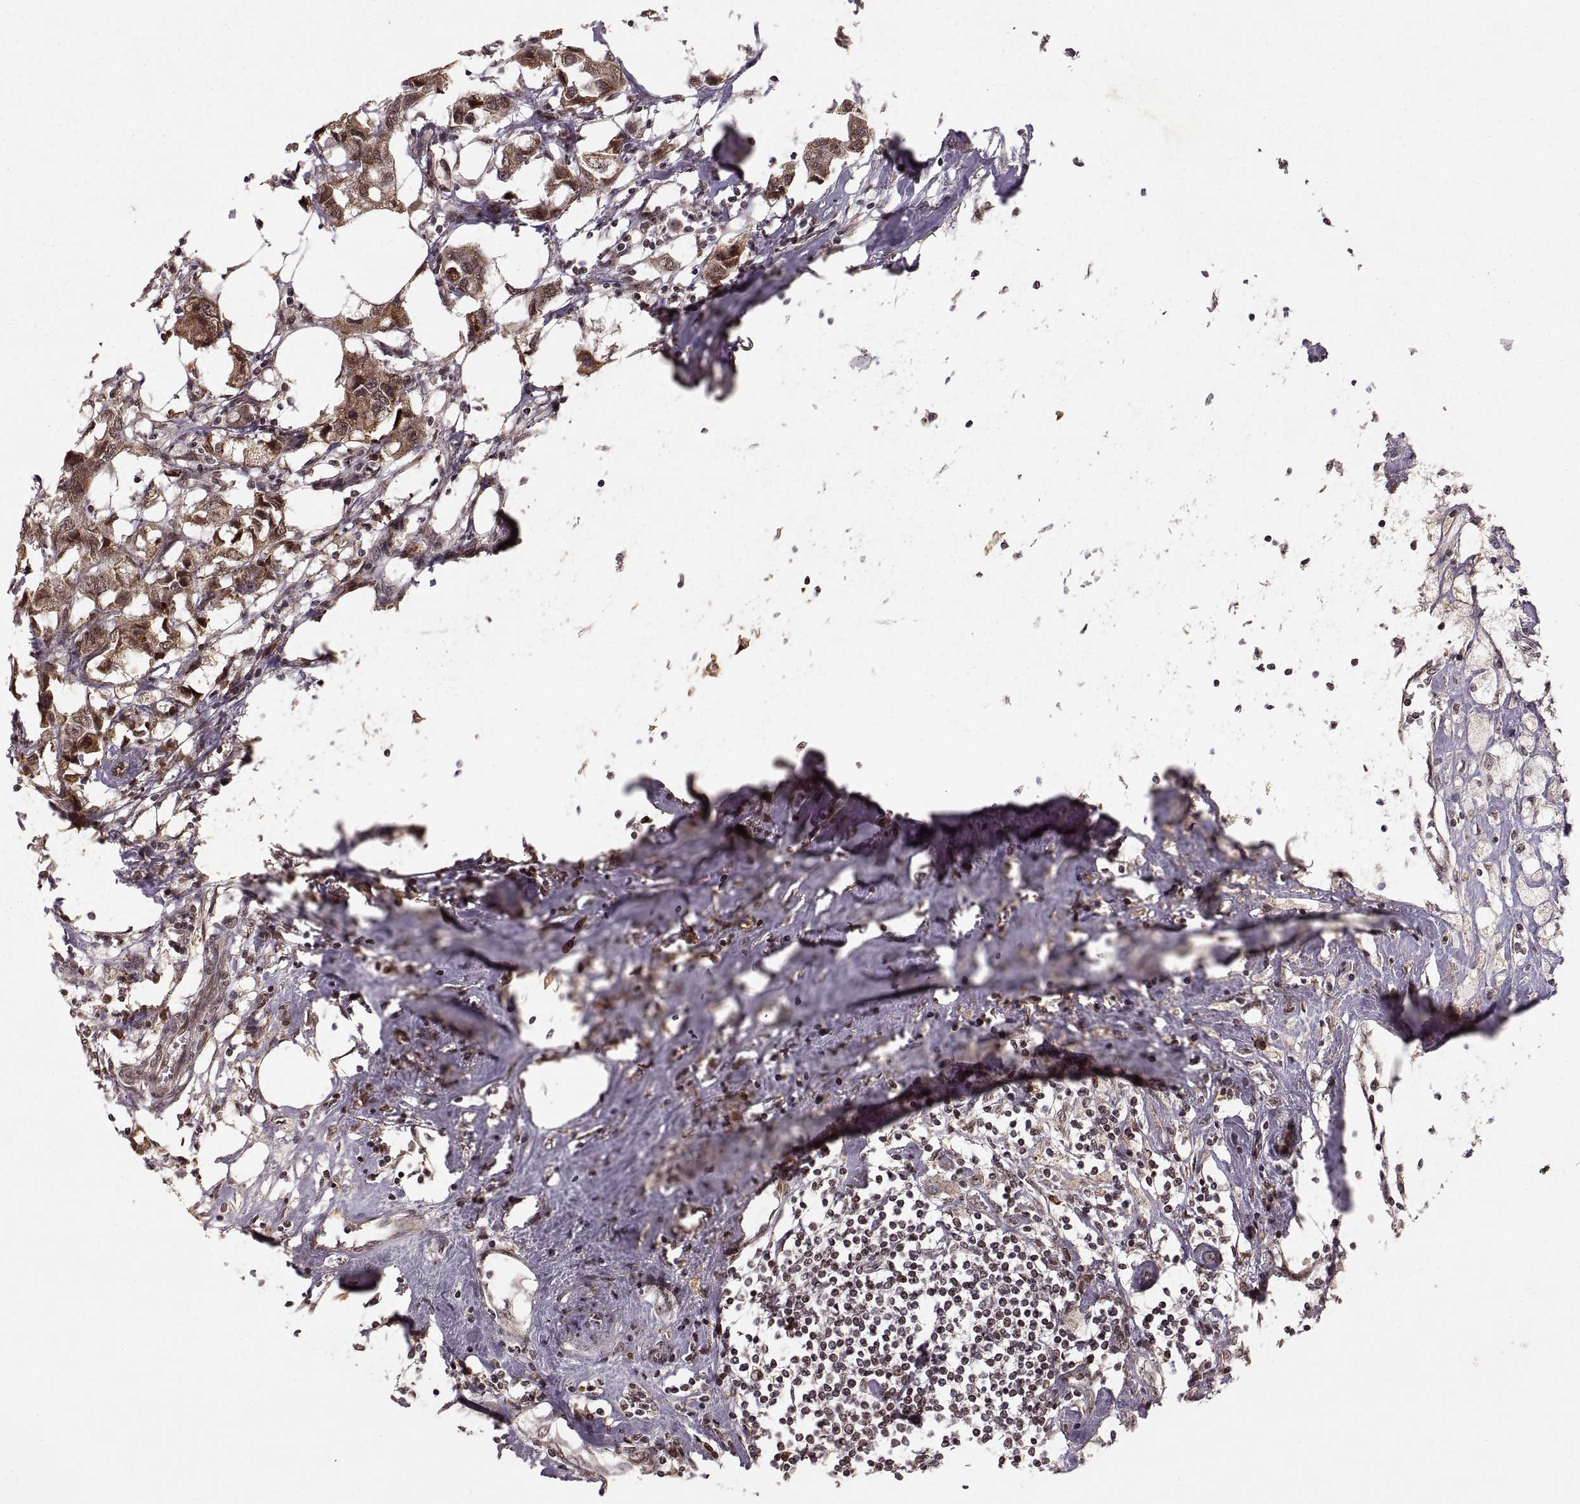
{"staining": {"intensity": "moderate", "quantity": ">75%", "location": "cytoplasmic/membranous,nuclear"}, "tissue": "breast cancer", "cell_type": "Tumor cells", "image_type": "cancer", "snomed": [{"axis": "morphology", "description": "Duct carcinoma"}, {"axis": "topography", "description": "Breast"}], "caption": "Tumor cells exhibit medium levels of moderate cytoplasmic/membranous and nuclear expression in about >75% of cells in intraductal carcinoma (breast). Using DAB (brown) and hematoxylin (blue) stains, captured at high magnification using brightfield microscopy.", "gene": "RFT1", "patient": {"sex": "female", "age": 80}}